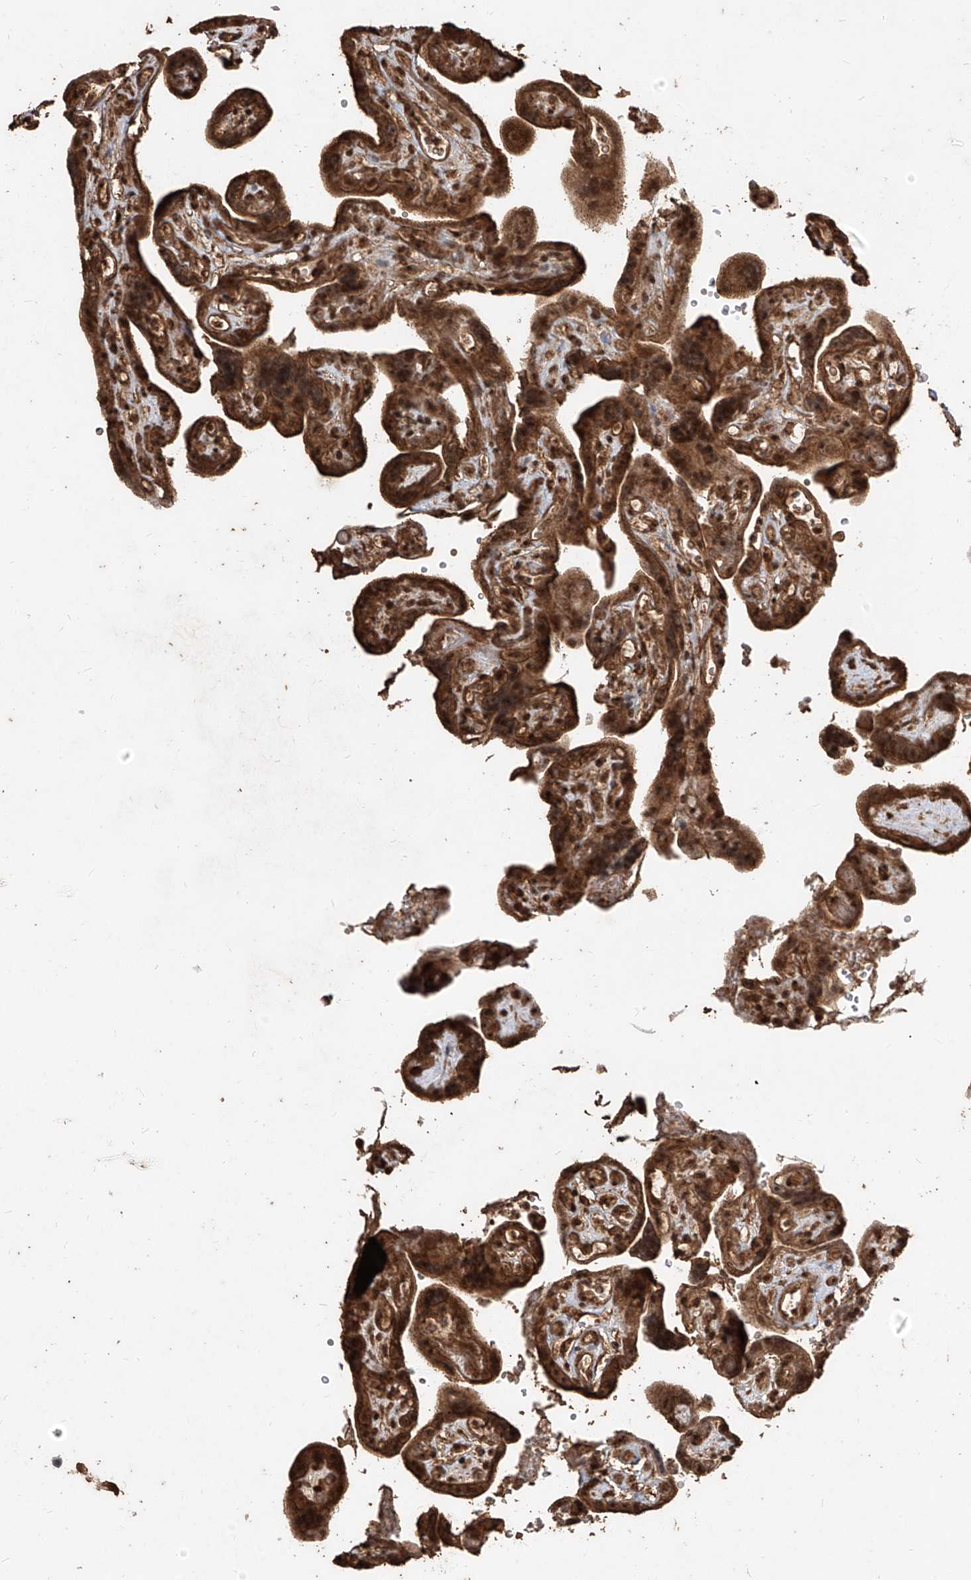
{"staining": {"intensity": "strong", "quantity": ">75%", "location": "cytoplasmic/membranous,nuclear"}, "tissue": "placenta", "cell_type": "Decidual cells", "image_type": "normal", "snomed": [{"axis": "morphology", "description": "Normal tissue, NOS"}, {"axis": "topography", "description": "Placenta"}], "caption": "A high amount of strong cytoplasmic/membranous,nuclear expression is identified in about >75% of decidual cells in normal placenta.", "gene": "ZNF660", "patient": {"sex": "female", "age": 30}}